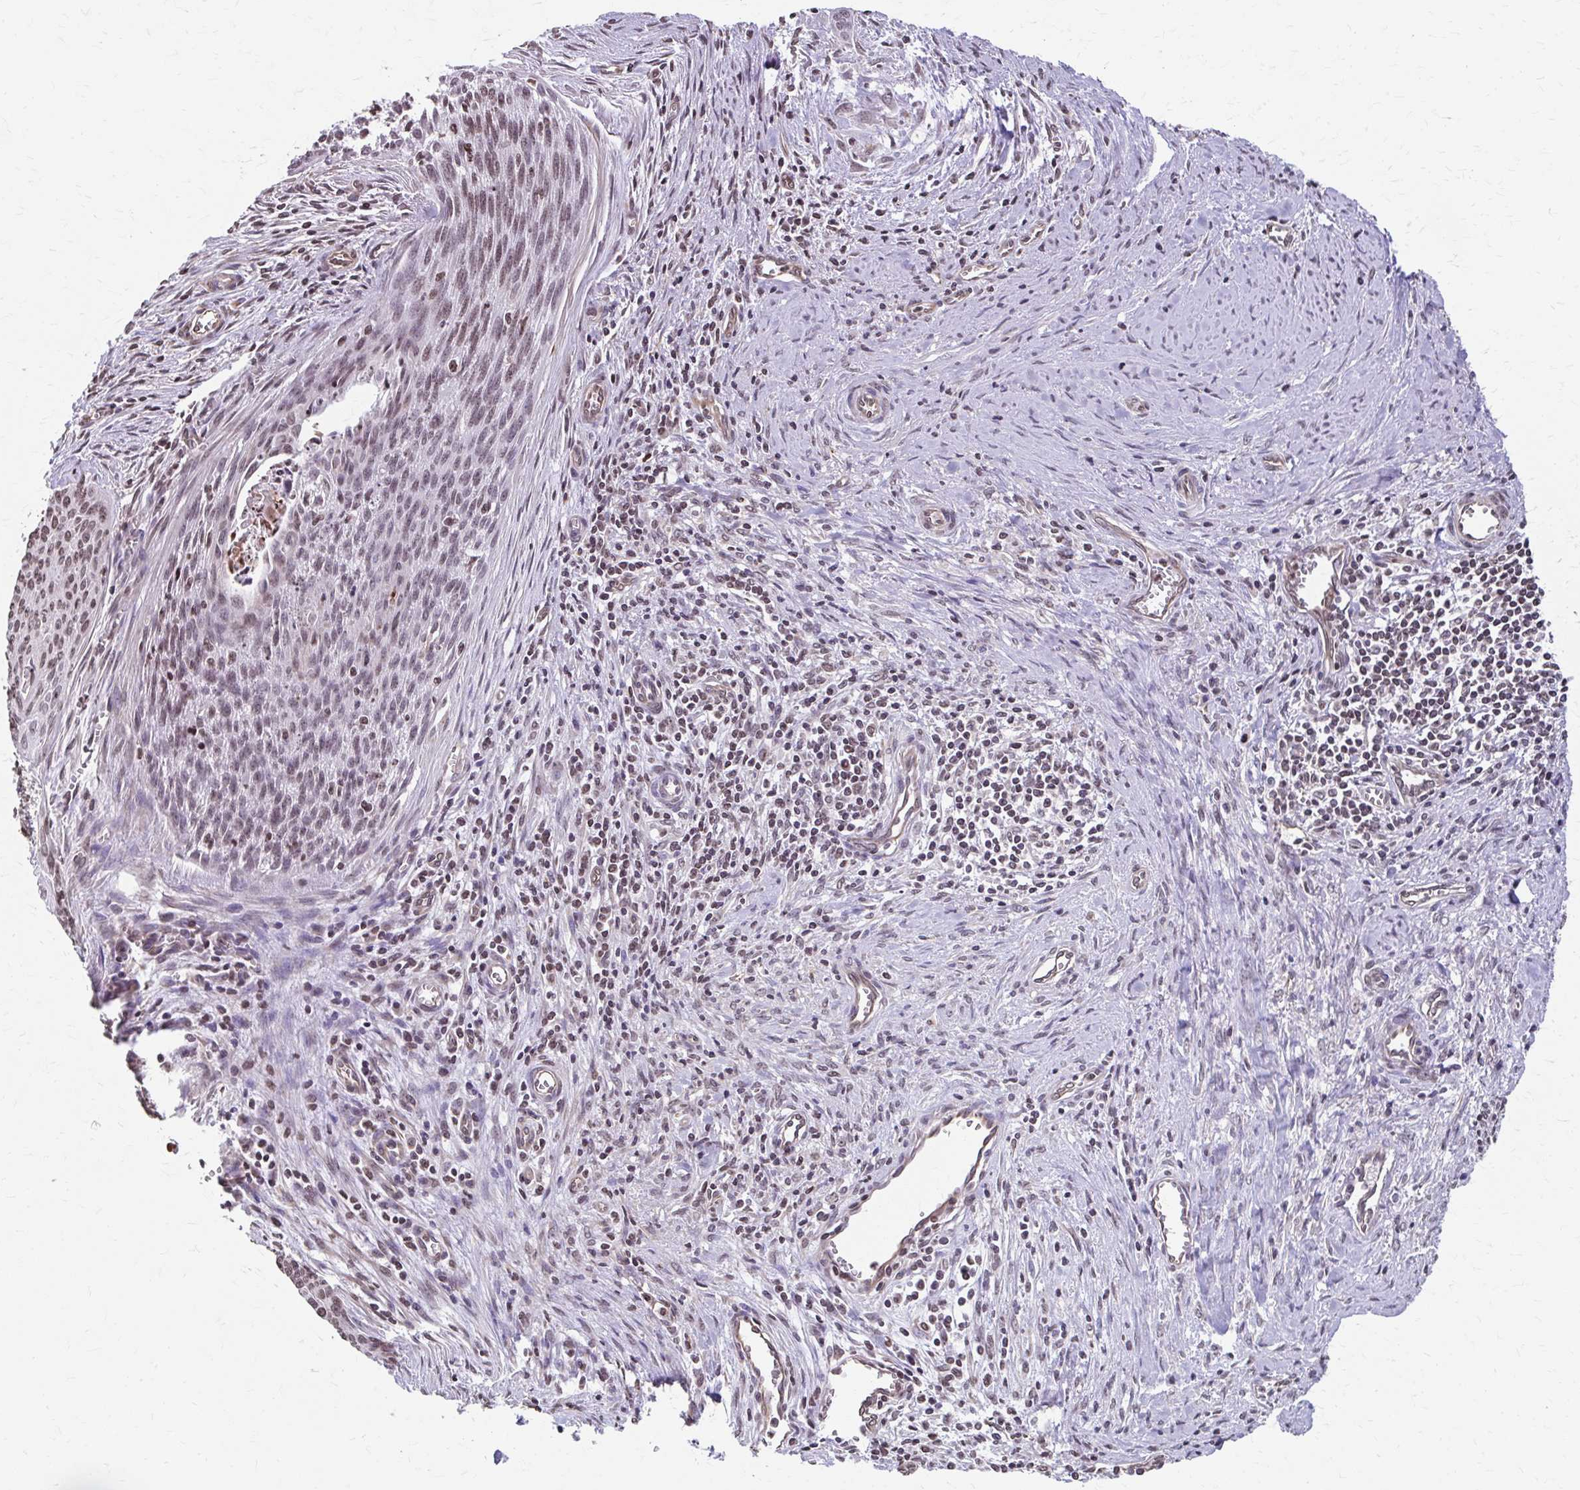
{"staining": {"intensity": "moderate", "quantity": "25%-75%", "location": "nuclear"}, "tissue": "cervical cancer", "cell_type": "Tumor cells", "image_type": "cancer", "snomed": [{"axis": "morphology", "description": "Squamous cell carcinoma, NOS"}, {"axis": "topography", "description": "Cervix"}], "caption": "Protein analysis of cervical cancer (squamous cell carcinoma) tissue exhibits moderate nuclear staining in about 25%-75% of tumor cells.", "gene": "ORC3", "patient": {"sex": "female", "age": 55}}